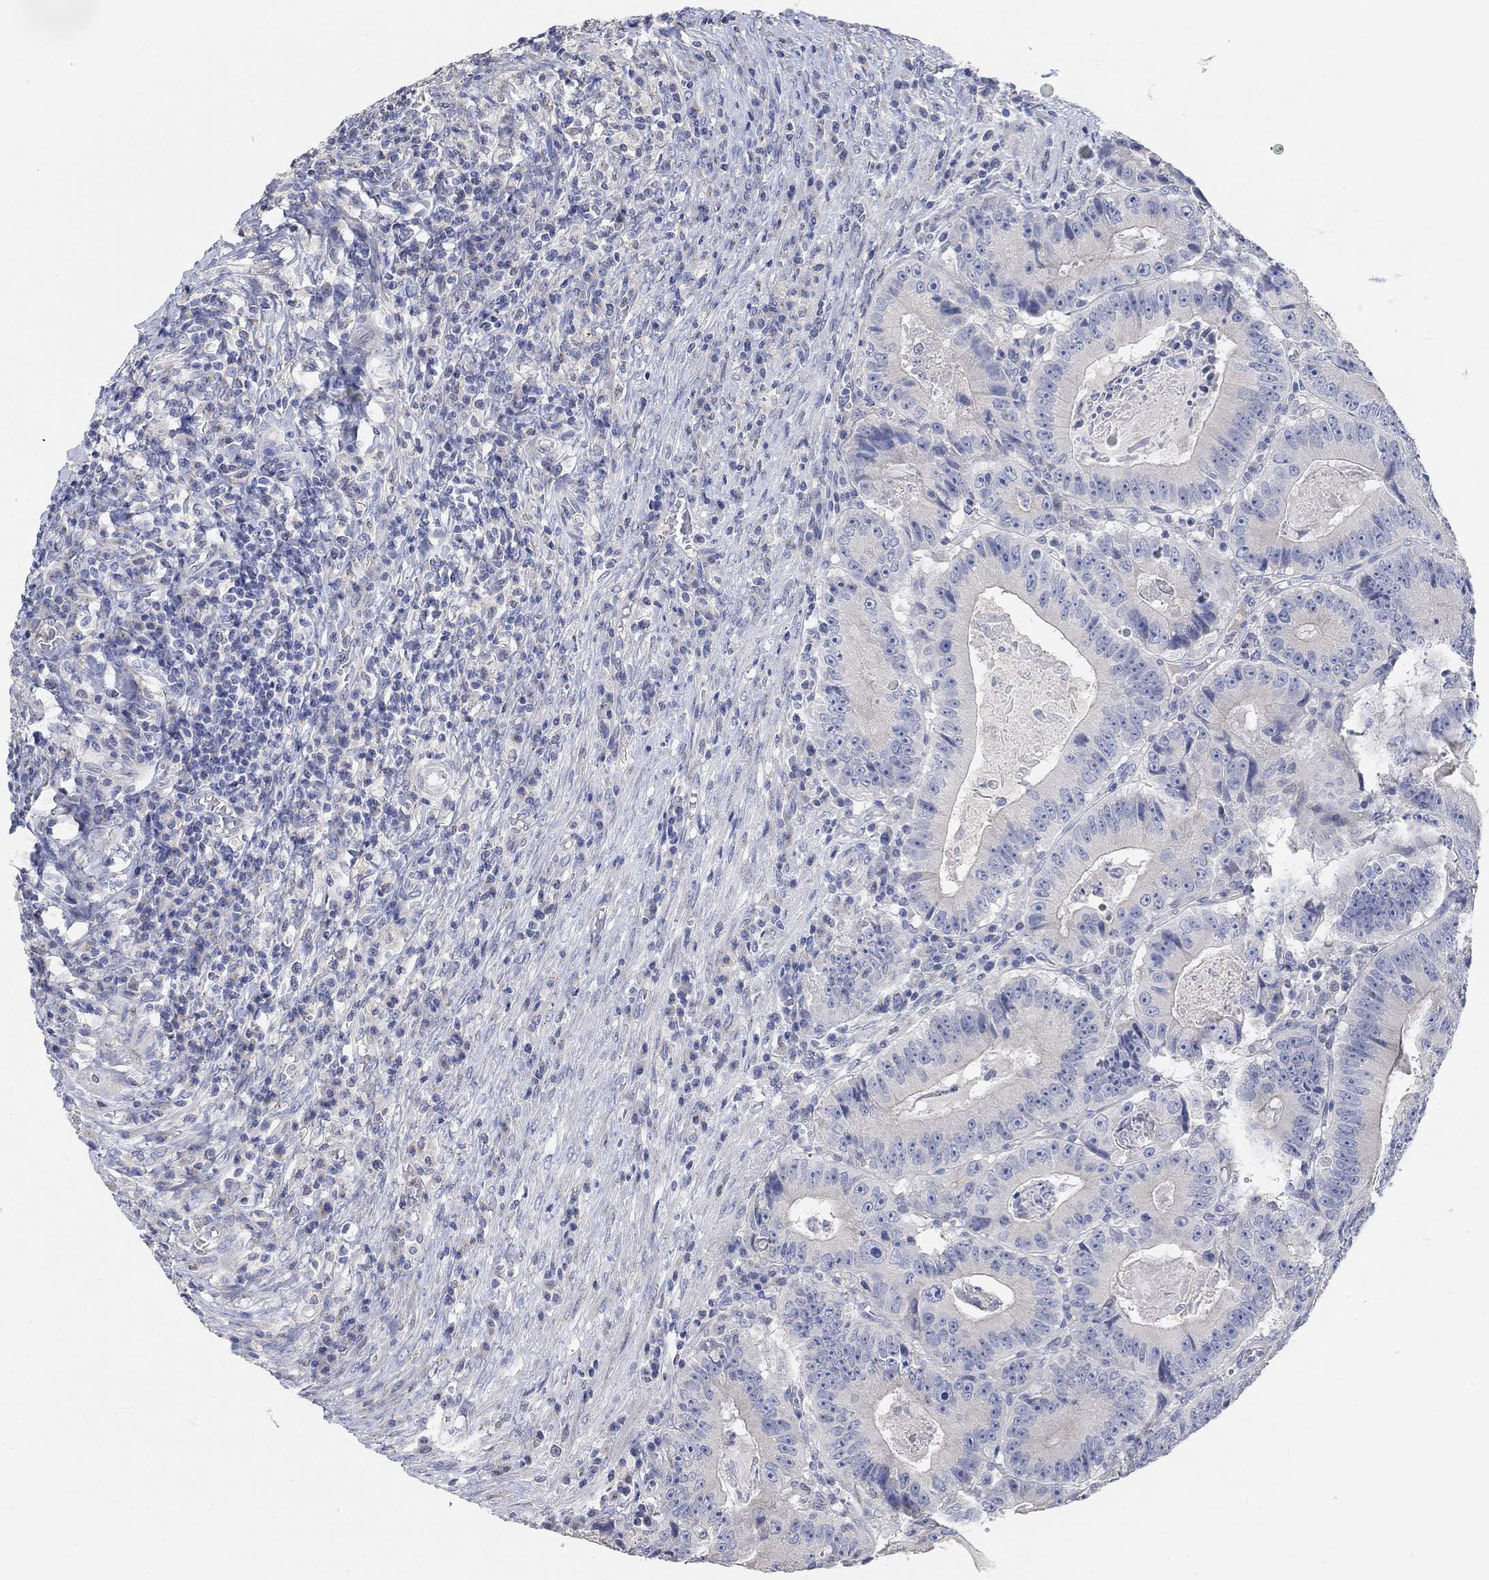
{"staining": {"intensity": "negative", "quantity": "none", "location": "none"}, "tissue": "colorectal cancer", "cell_type": "Tumor cells", "image_type": "cancer", "snomed": [{"axis": "morphology", "description": "Adenocarcinoma, NOS"}, {"axis": "topography", "description": "Colon"}], "caption": "This is an immunohistochemistry (IHC) photomicrograph of human colorectal adenocarcinoma. There is no expression in tumor cells.", "gene": "NLRP14", "patient": {"sex": "female", "age": 86}}